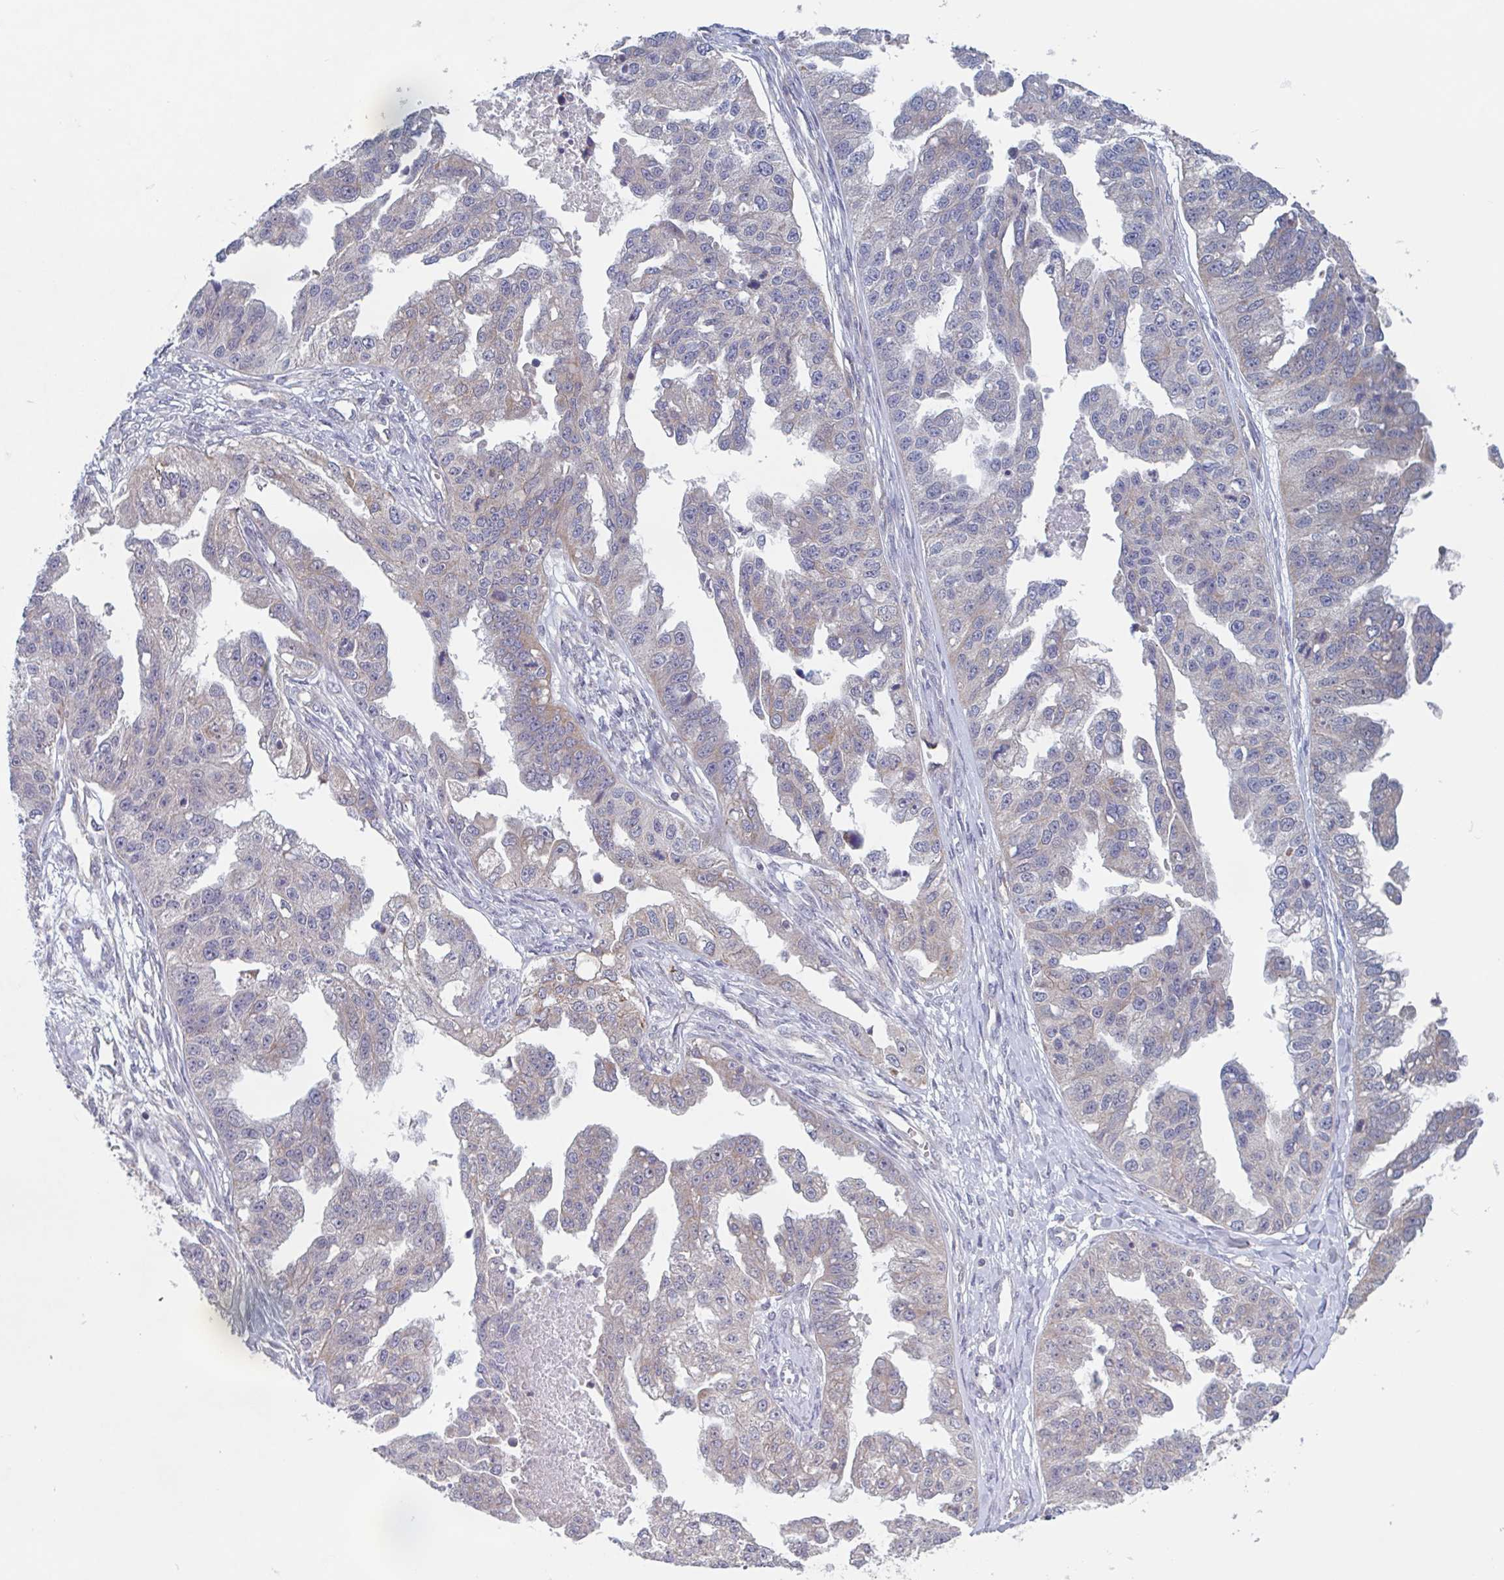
{"staining": {"intensity": "weak", "quantity": "<25%", "location": "cytoplasmic/membranous"}, "tissue": "ovarian cancer", "cell_type": "Tumor cells", "image_type": "cancer", "snomed": [{"axis": "morphology", "description": "Cystadenocarcinoma, serous, NOS"}, {"axis": "topography", "description": "Ovary"}], "caption": "There is no significant staining in tumor cells of ovarian cancer. The staining was performed using DAB (3,3'-diaminobenzidine) to visualize the protein expression in brown, while the nuclei were stained in blue with hematoxylin (Magnification: 20x).", "gene": "SURF1", "patient": {"sex": "female", "age": 58}}